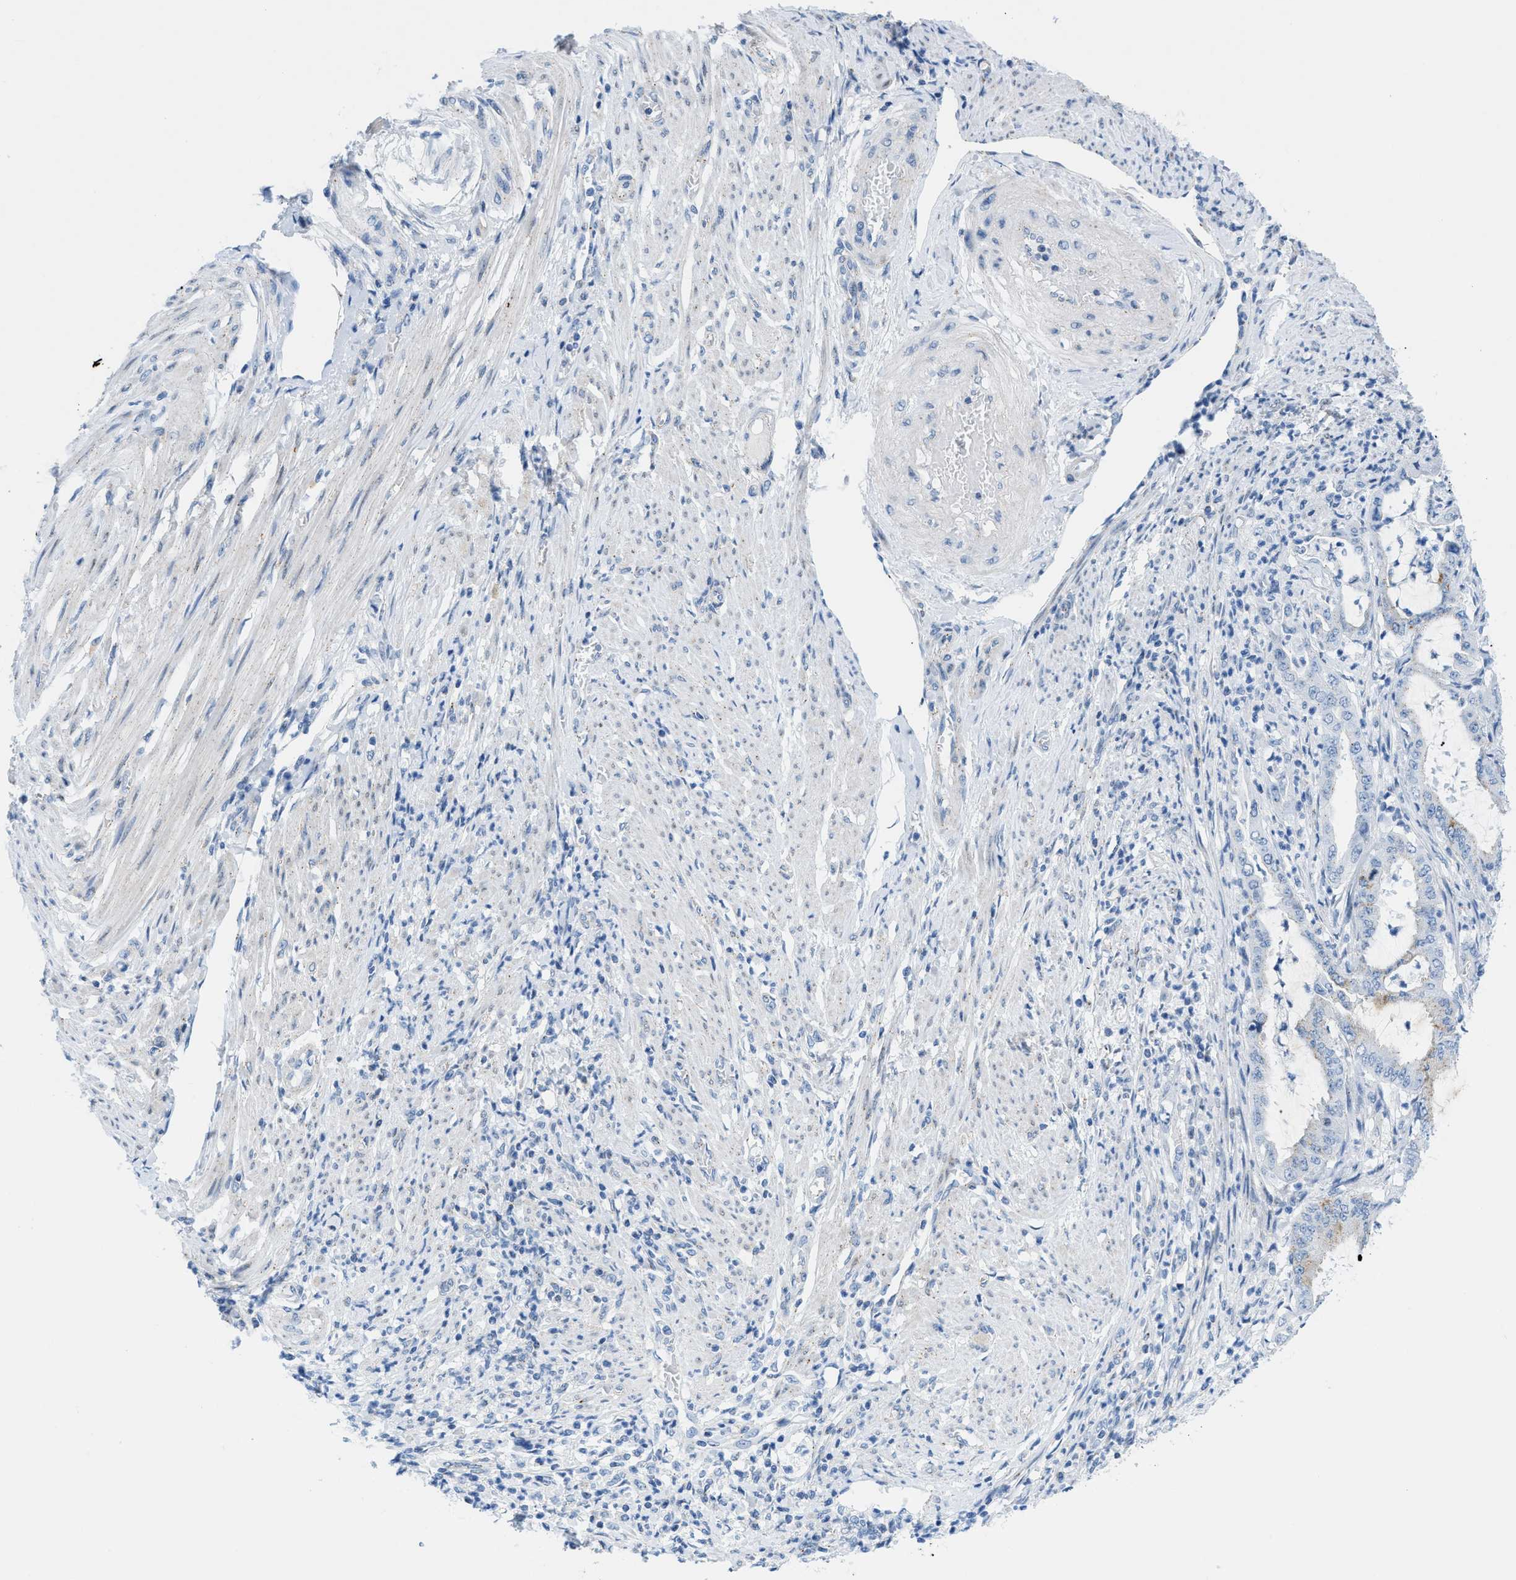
{"staining": {"intensity": "weak", "quantity": "25%-75%", "location": "cytoplasmic/membranous"}, "tissue": "endometrial cancer", "cell_type": "Tumor cells", "image_type": "cancer", "snomed": [{"axis": "morphology", "description": "Adenocarcinoma, NOS"}, {"axis": "topography", "description": "Endometrium"}], "caption": "Immunohistochemical staining of endometrial cancer demonstrates low levels of weak cytoplasmic/membranous positivity in about 25%-75% of tumor cells.", "gene": "FDCSP", "patient": {"sex": "female", "age": 70}}